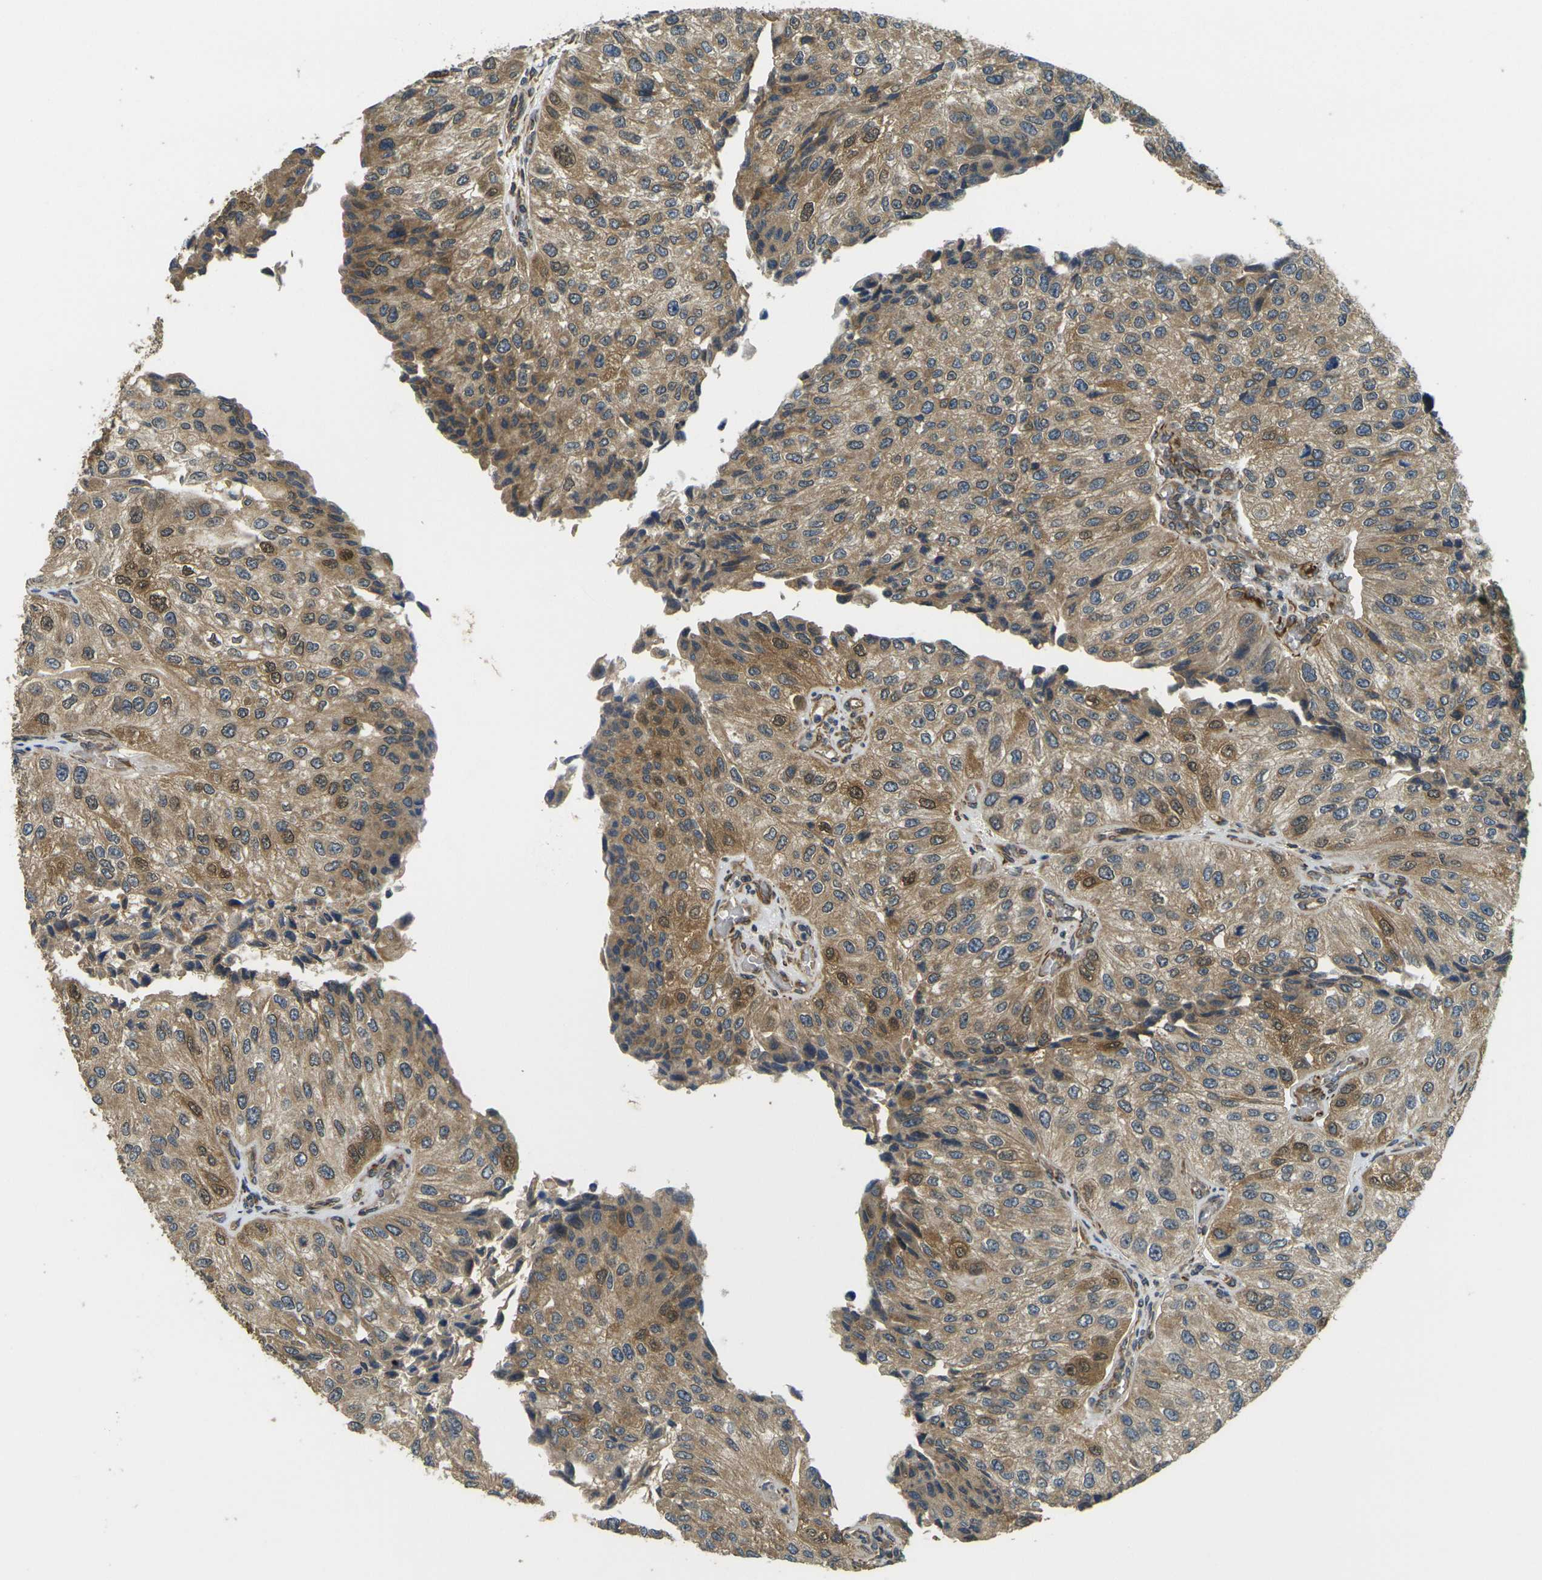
{"staining": {"intensity": "moderate", "quantity": ">75%", "location": "cytoplasmic/membranous,nuclear"}, "tissue": "urothelial cancer", "cell_type": "Tumor cells", "image_type": "cancer", "snomed": [{"axis": "morphology", "description": "Urothelial carcinoma, High grade"}, {"axis": "topography", "description": "Kidney"}, {"axis": "topography", "description": "Urinary bladder"}], "caption": "IHC of urothelial cancer reveals medium levels of moderate cytoplasmic/membranous and nuclear positivity in about >75% of tumor cells.", "gene": "FUT11", "patient": {"sex": "male", "age": 77}}